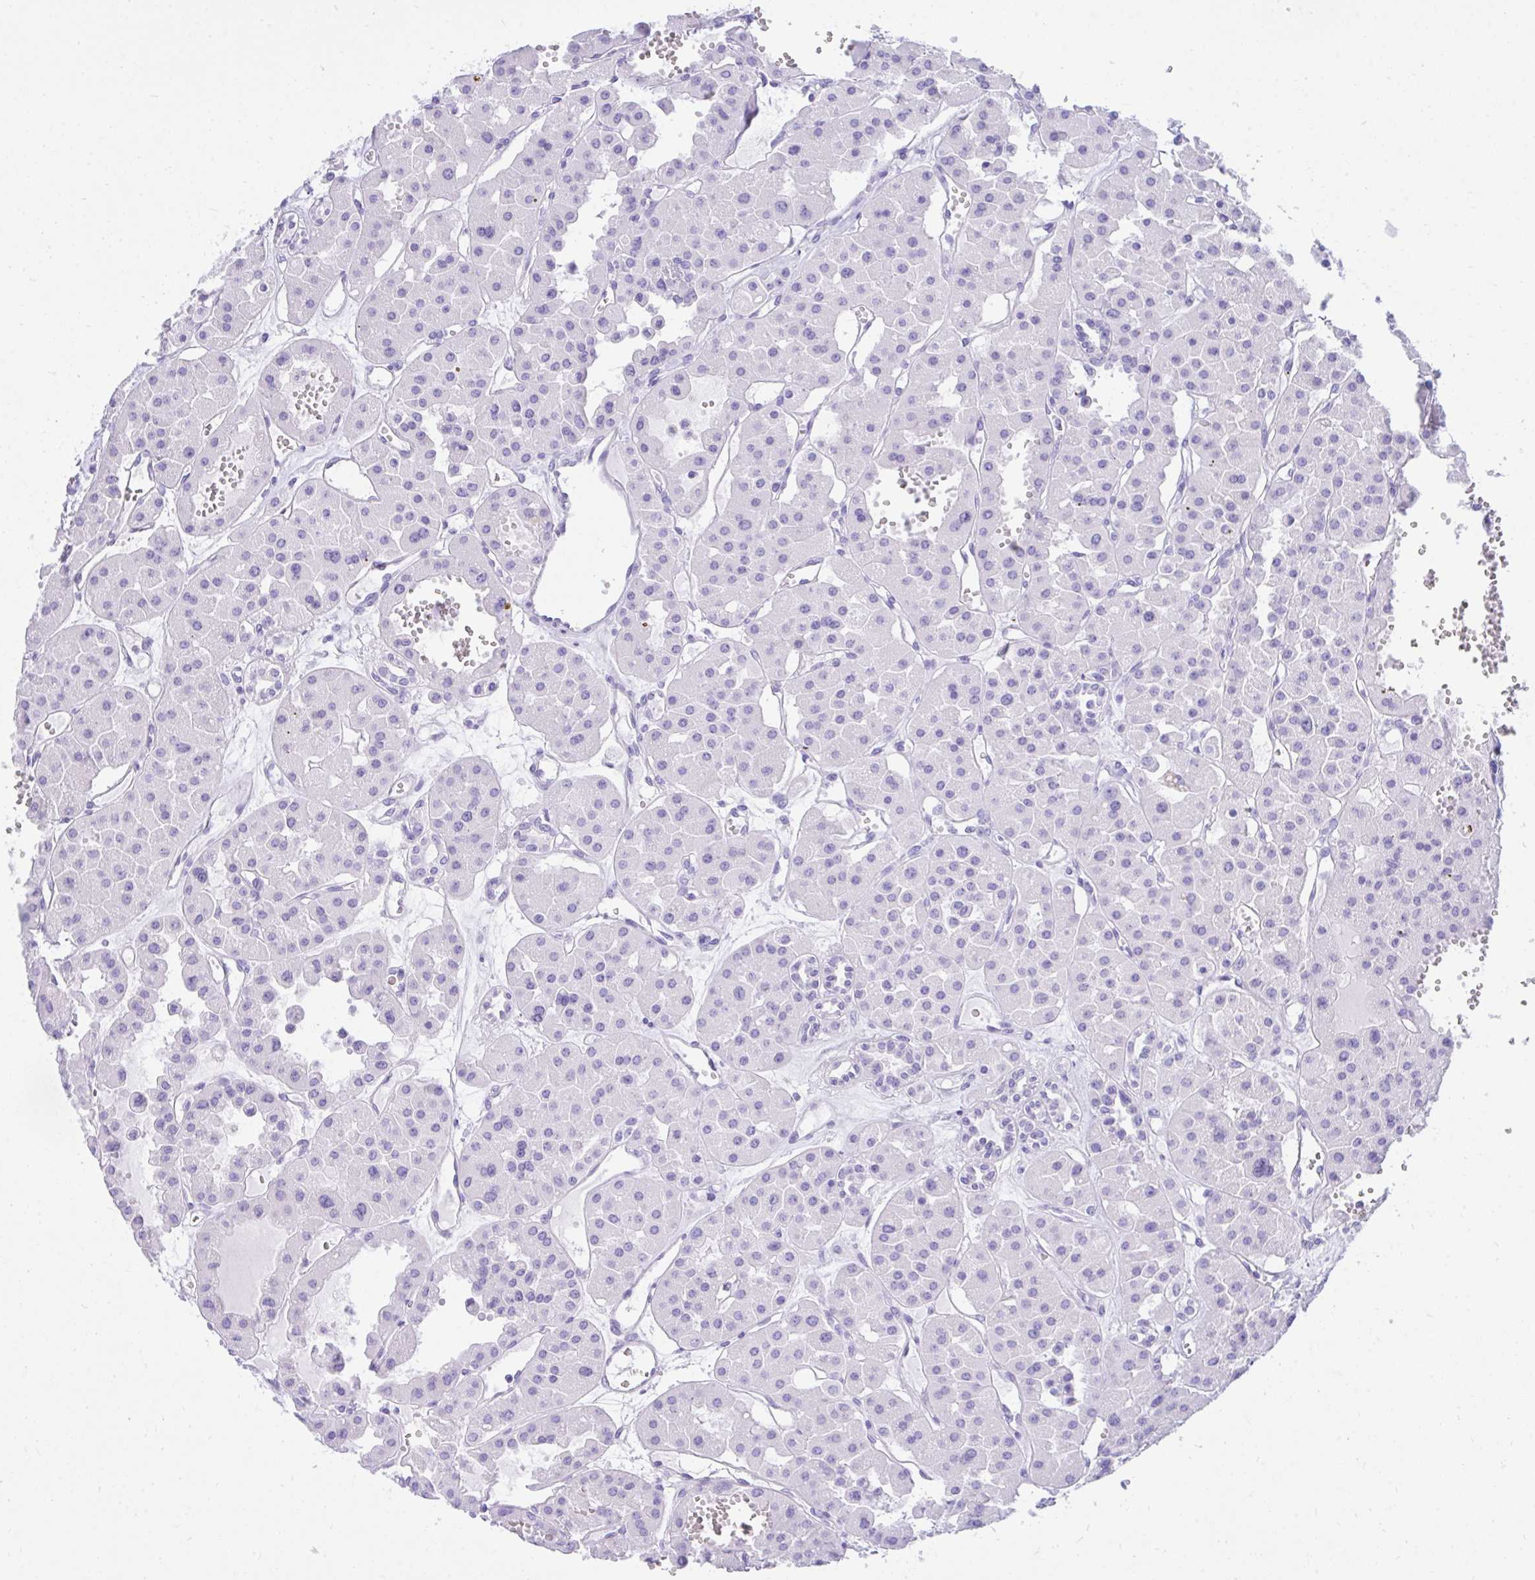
{"staining": {"intensity": "negative", "quantity": "none", "location": "none"}, "tissue": "renal cancer", "cell_type": "Tumor cells", "image_type": "cancer", "snomed": [{"axis": "morphology", "description": "Carcinoma, NOS"}, {"axis": "topography", "description": "Kidney"}], "caption": "The immunohistochemistry (IHC) image has no significant expression in tumor cells of renal cancer tissue. The staining was performed using DAB (3,3'-diaminobenzidine) to visualize the protein expression in brown, while the nuclei were stained in blue with hematoxylin (Magnification: 20x).", "gene": "TLN2", "patient": {"sex": "female", "age": 75}}